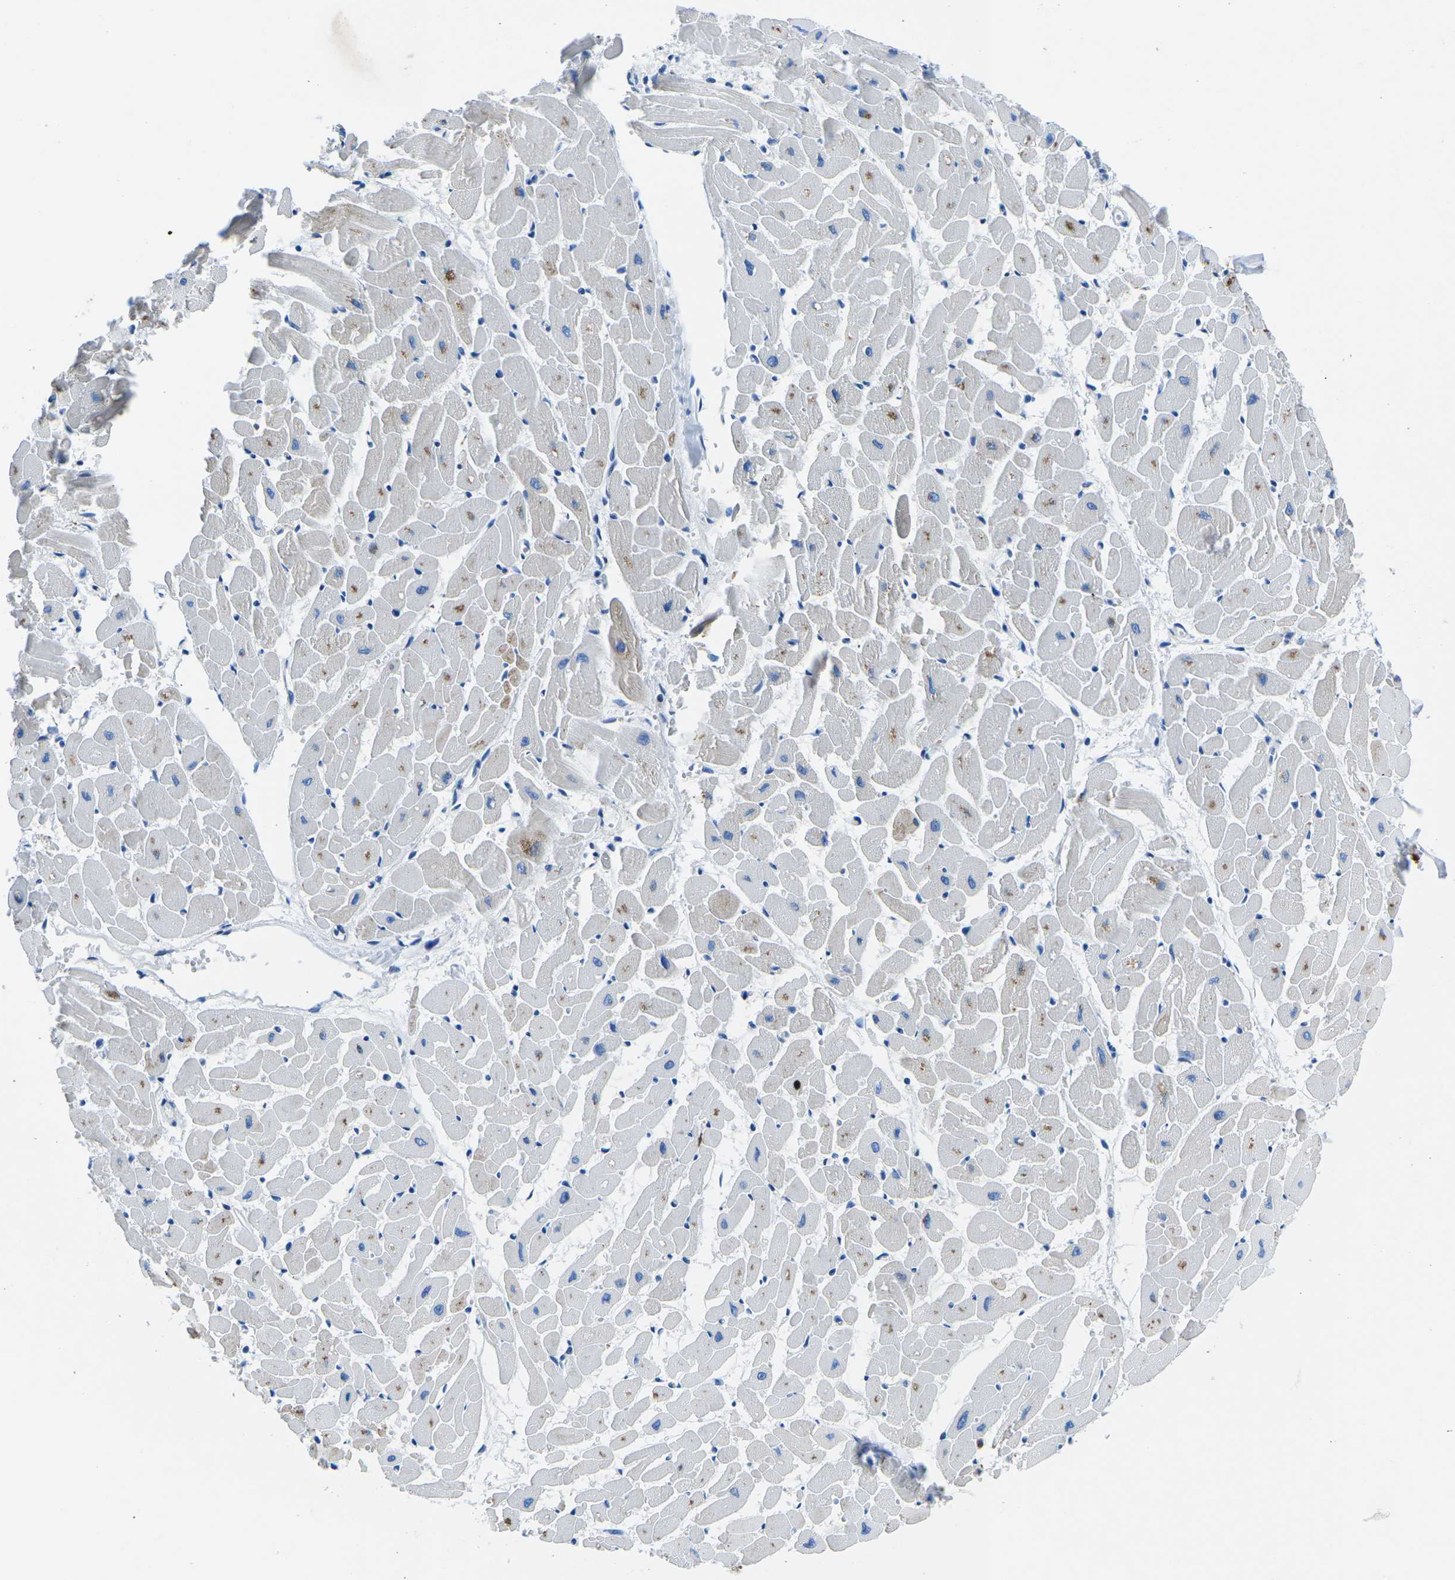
{"staining": {"intensity": "moderate", "quantity": "25%-75%", "location": "cytoplasmic/membranous"}, "tissue": "heart muscle", "cell_type": "Cardiomyocytes", "image_type": "normal", "snomed": [{"axis": "morphology", "description": "Normal tissue, NOS"}, {"axis": "topography", "description": "Heart"}], "caption": "Brown immunohistochemical staining in normal human heart muscle demonstrates moderate cytoplasmic/membranous expression in about 25%-75% of cardiomyocytes. The protein is stained brown, and the nuclei are stained in blue (DAB IHC with brightfield microscopy, high magnification).", "gene": "MC4R", "patient": {"sex": "female", "age": 19}}